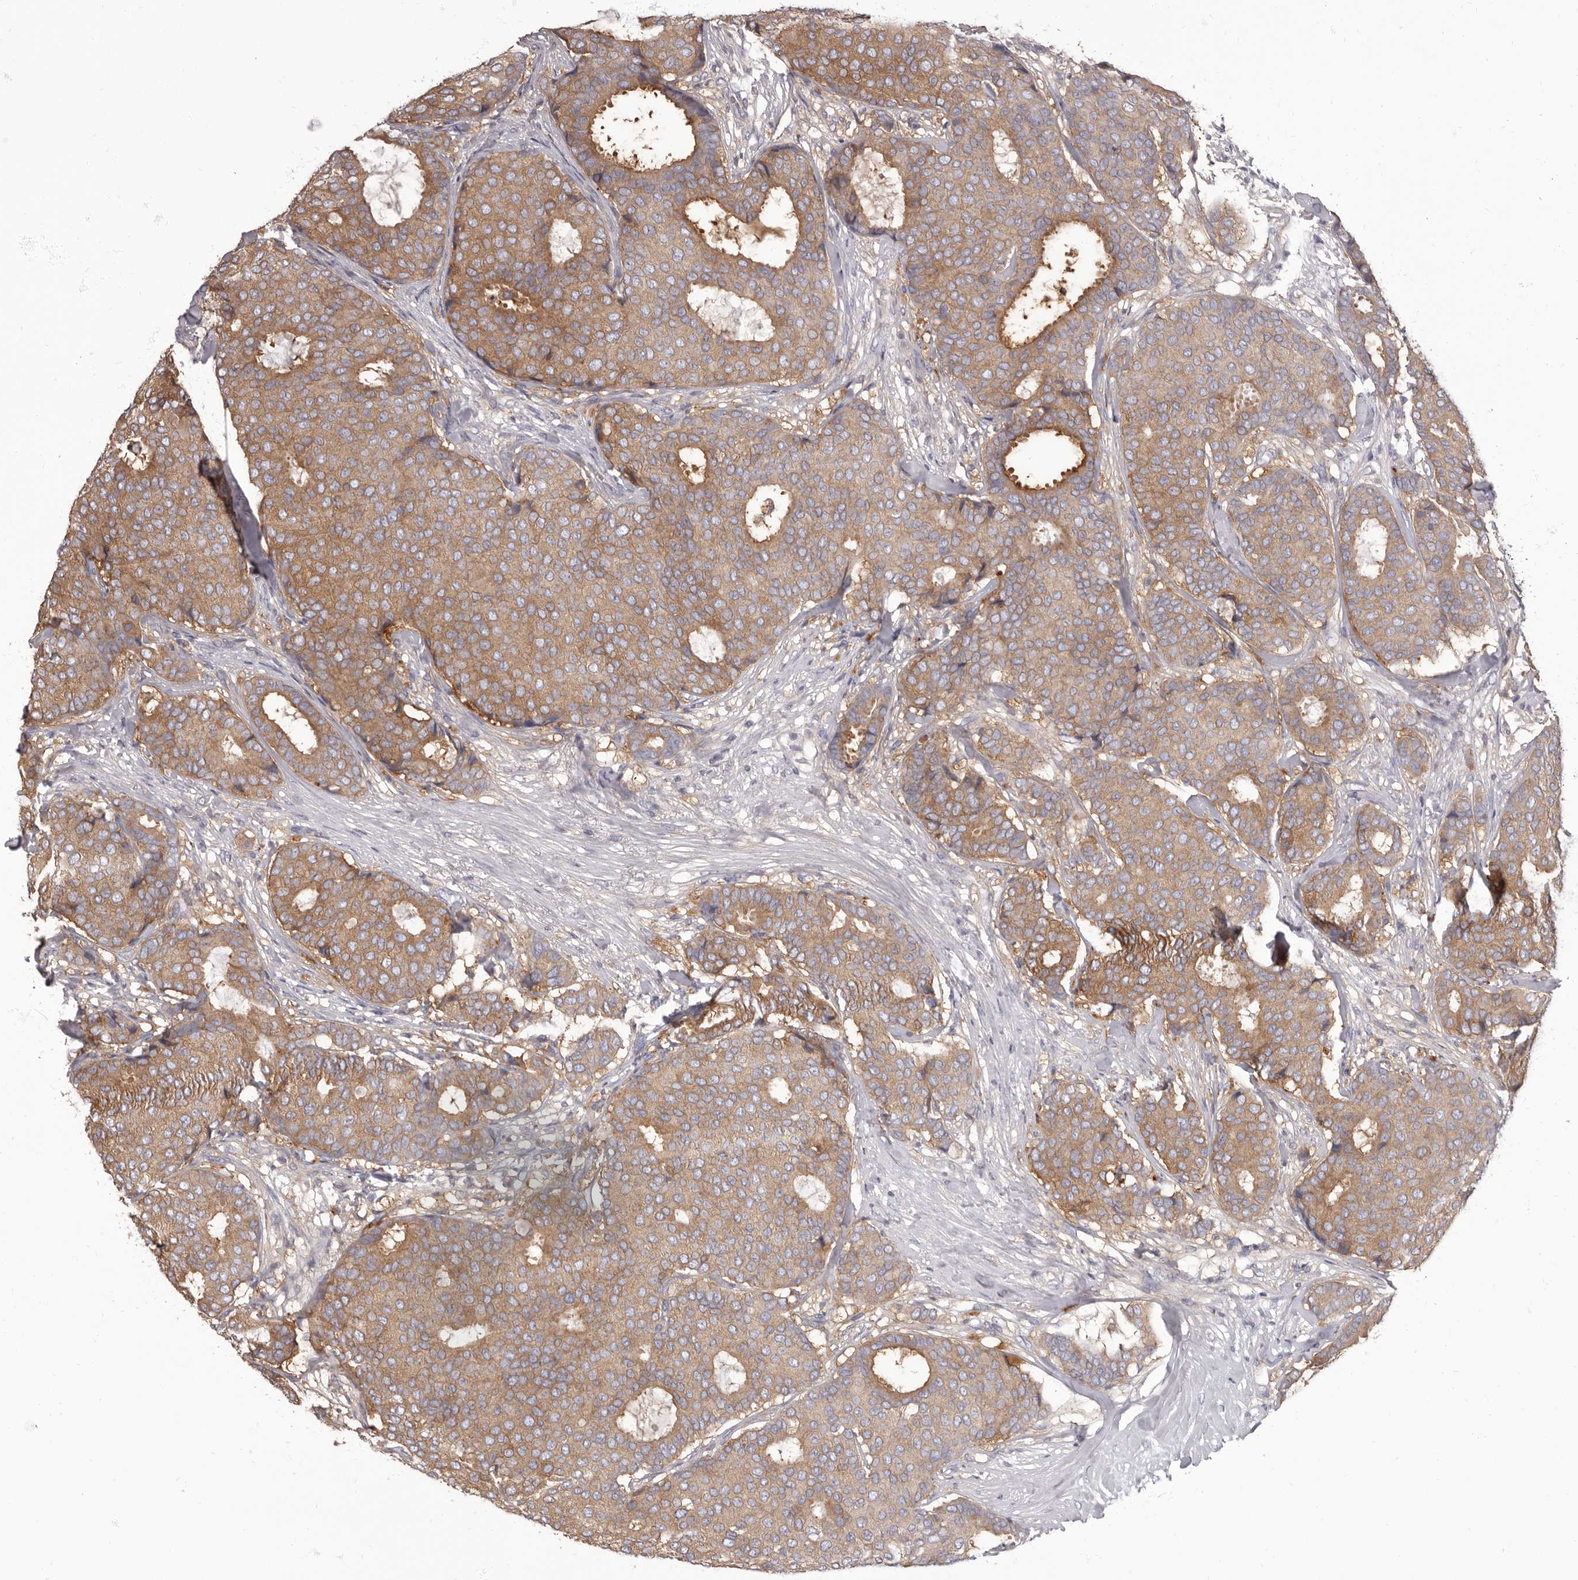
{"staining": {"intensity": "moderate", "quantity": ">75%", "location": "cytoplasmic/membranous"}, "tissue": "breast cancer", "cell_type": "Tumor cells", "image_type": "cancer", "snomed": [{"axis": "morphology", "description": "Duct carcinoma"}, {"axis": "topography", "description": "Breast"}], "caption": "This is a photomicrograph of IHC staining of breast cancer (invasive ductal carcinoma), which shows moderate positivity in the cytoplasmic/membranous of tumor cells.", "gene": "APEH", "patient": {"sex": "female", "age": 75}}